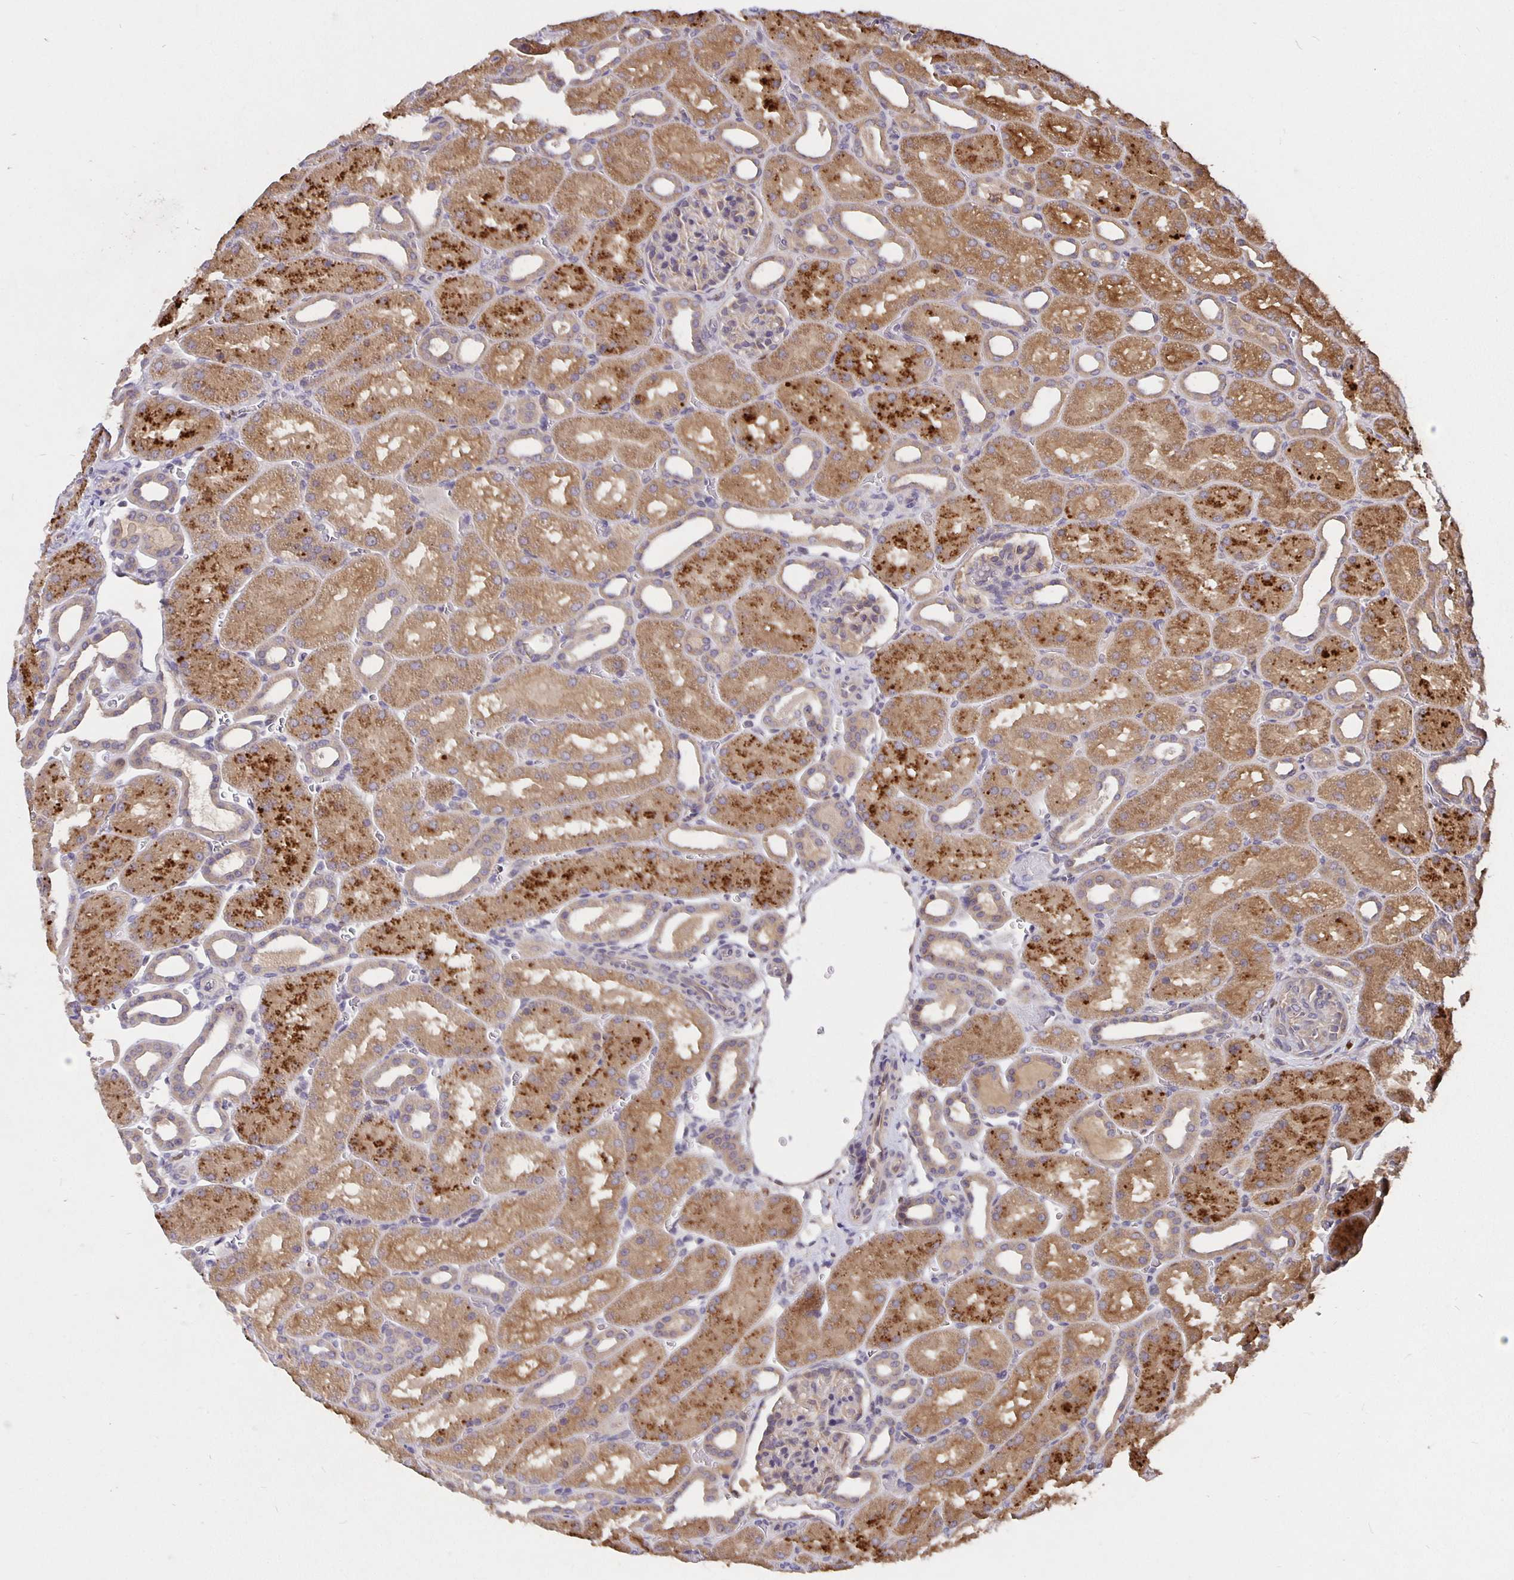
{"staining": {"intensity": "negative", "quantity": "none", "location": "none"}, "tissue": "kidney", "cell_type": "Cells in glomeruli", "image_type": "normal", "snomed": [{"axis": "morphology", "description": "Normal tissue, NOS"}, {"axis": "topography", "description": "Kidney"}], "caption": "IHC of benign human kidney exhibits no staining in cells in glomeruli. (DAB immunohistochemistry visualized using brightfield microscopy, high magnification).", "gene": "NOG", "patient": {"sex": "male", "age": 2}}